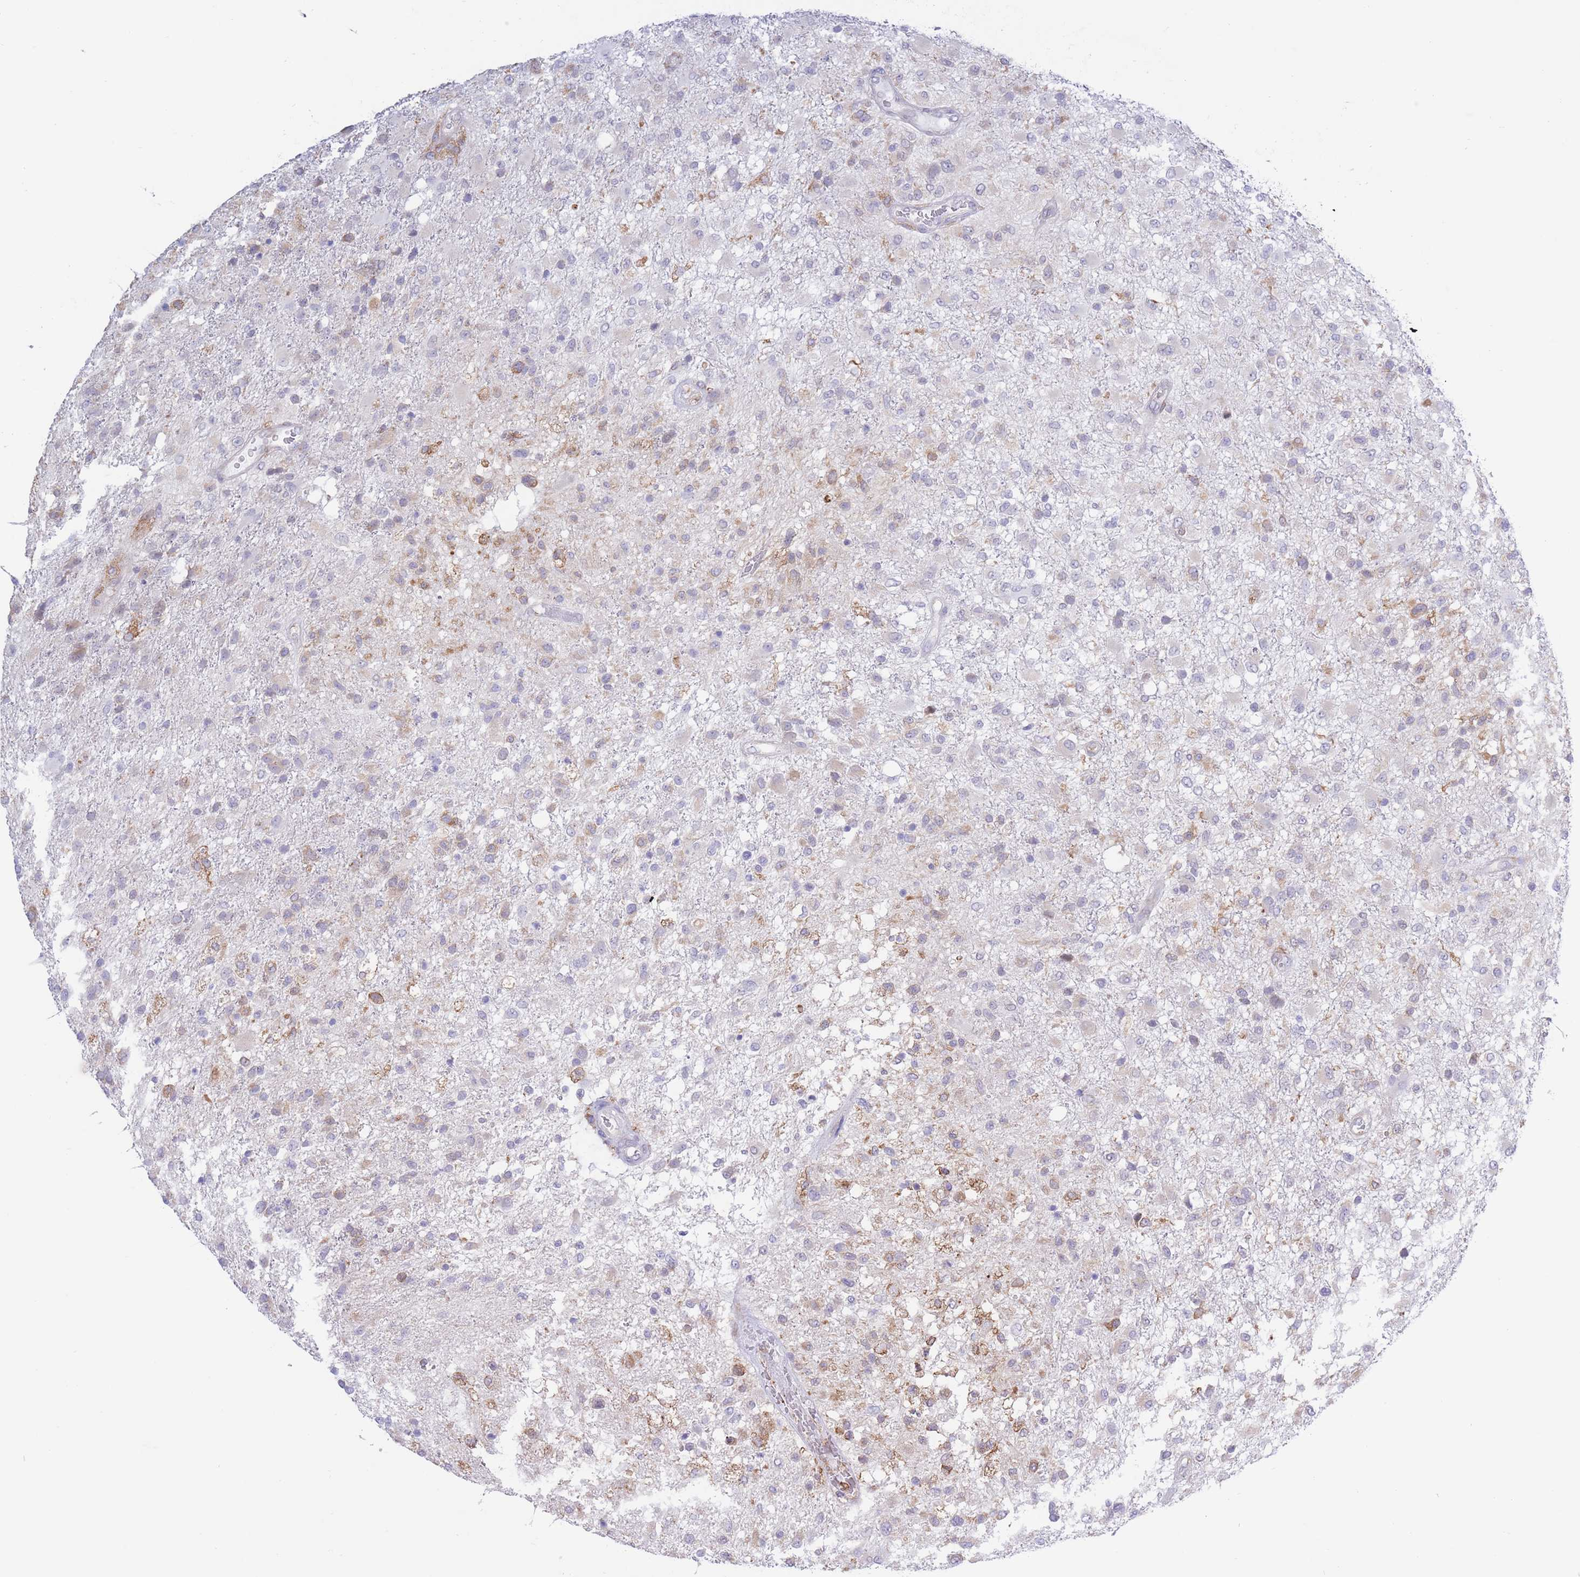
{"staining": {"intensity": "weak", "quantity": "<25%", "location": "cytoplasmic/membranous"}, "tissue": "glioma", "cell_type": "Tumor cells", "image_type": "cancer", "snomed": [{"axis": "morphology", "description": "Glioma, malignant, High grade"}, {"axis": "topography", "description": "Brain"}], "caption": "This is an IHC histopathology image of human high-grade glioma (malignant). There is no staining in tumor cells.", "gene": "MYDGF", "patient": {"sex": "female", "age": 74}}